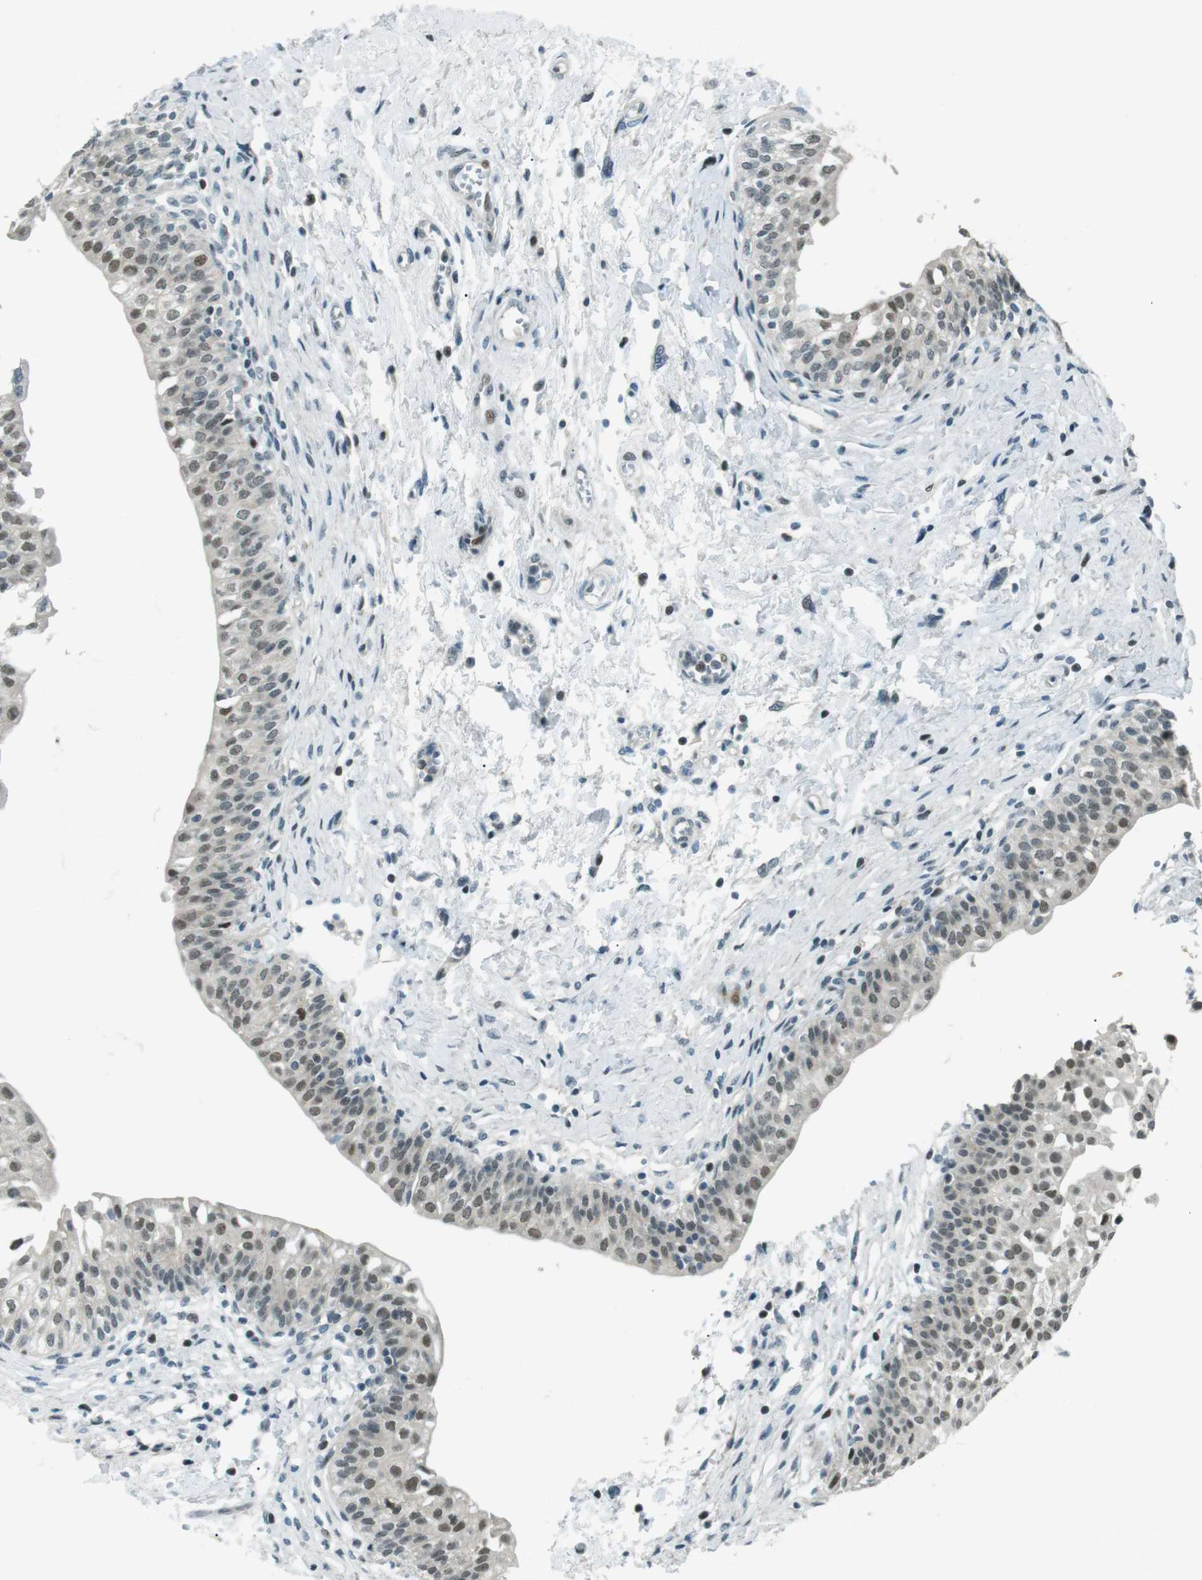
{"staining": {"intensity": "moderate", "quantity": "25%-75%", "location": "nuclear"}, "tissue": "urinary bladder", "cell_type": "Urothelial cells", "image_type": "normal", "snomed": [{"axis": "morphology", "description": "Normal tissue, NOS"}, {"axis": "topography", "description": "Urinary bladder"}], "caption": "IHC (DAB (3,3'-diaminobenzidine)) staining of unremarkable human urinary bladder exhibits moderate nuclear protein expression in about 25%-75% of urothelial cells.", "gene": "PJA1", "patient": {"sex": "male", "age": 55}}